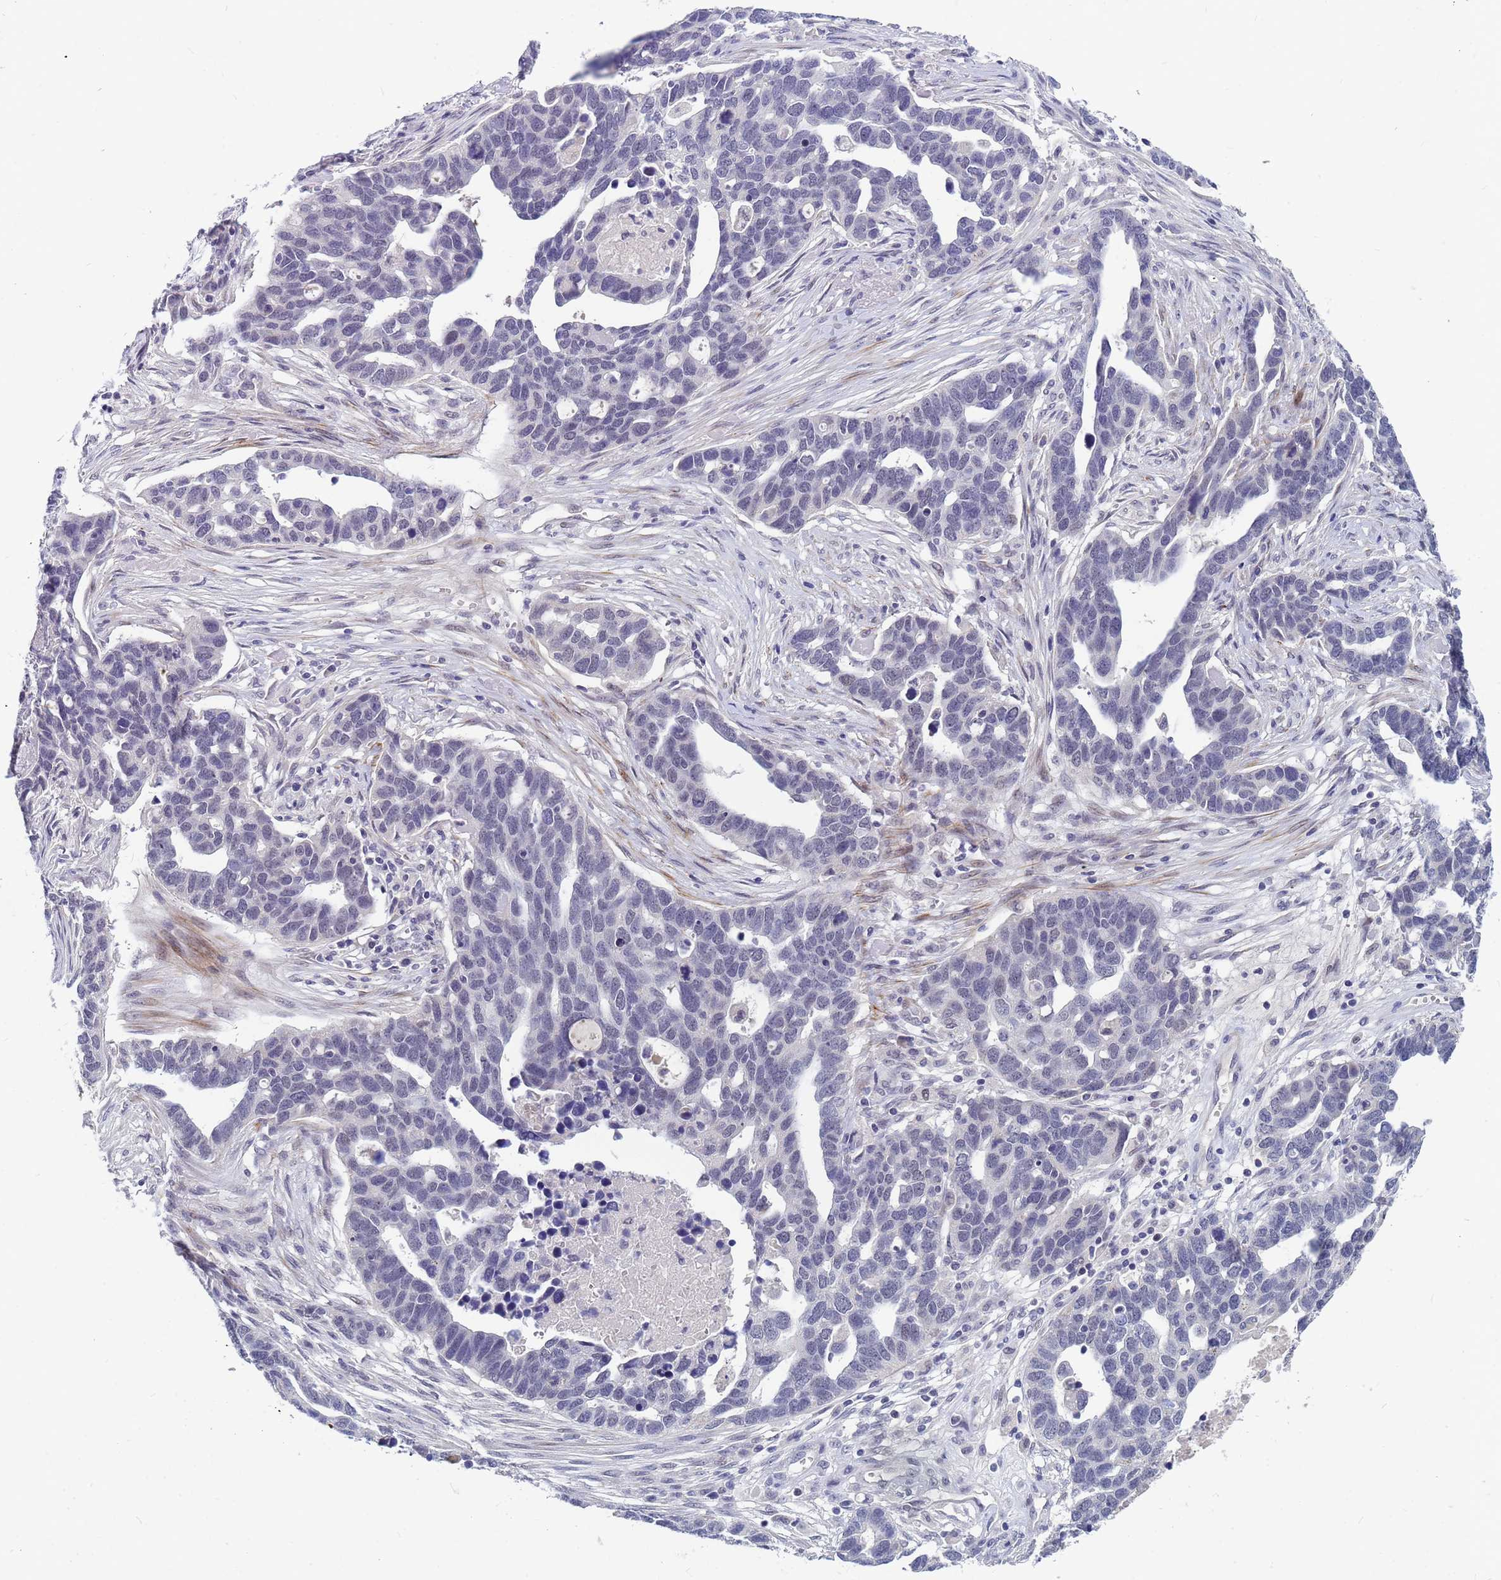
{"staining": {"intensity": "negative", "quantity": "none", "location": "none"}, "tissue": "ovarian cancer", "cell_type": "Tumor cells", "image_type": "cancer", "snomed": [{"axis": "morphology", "description": "Cystadenocarcinoma, serous, NOS"}, {"axis": "topography", "description": "Ovary"}], "caption": "This is an IHC photomicrograph of ovarian cancer. There is no staining in tumor cells.", "gene": "CXorf65", "patient": {"sex": "female", "age": 54}}